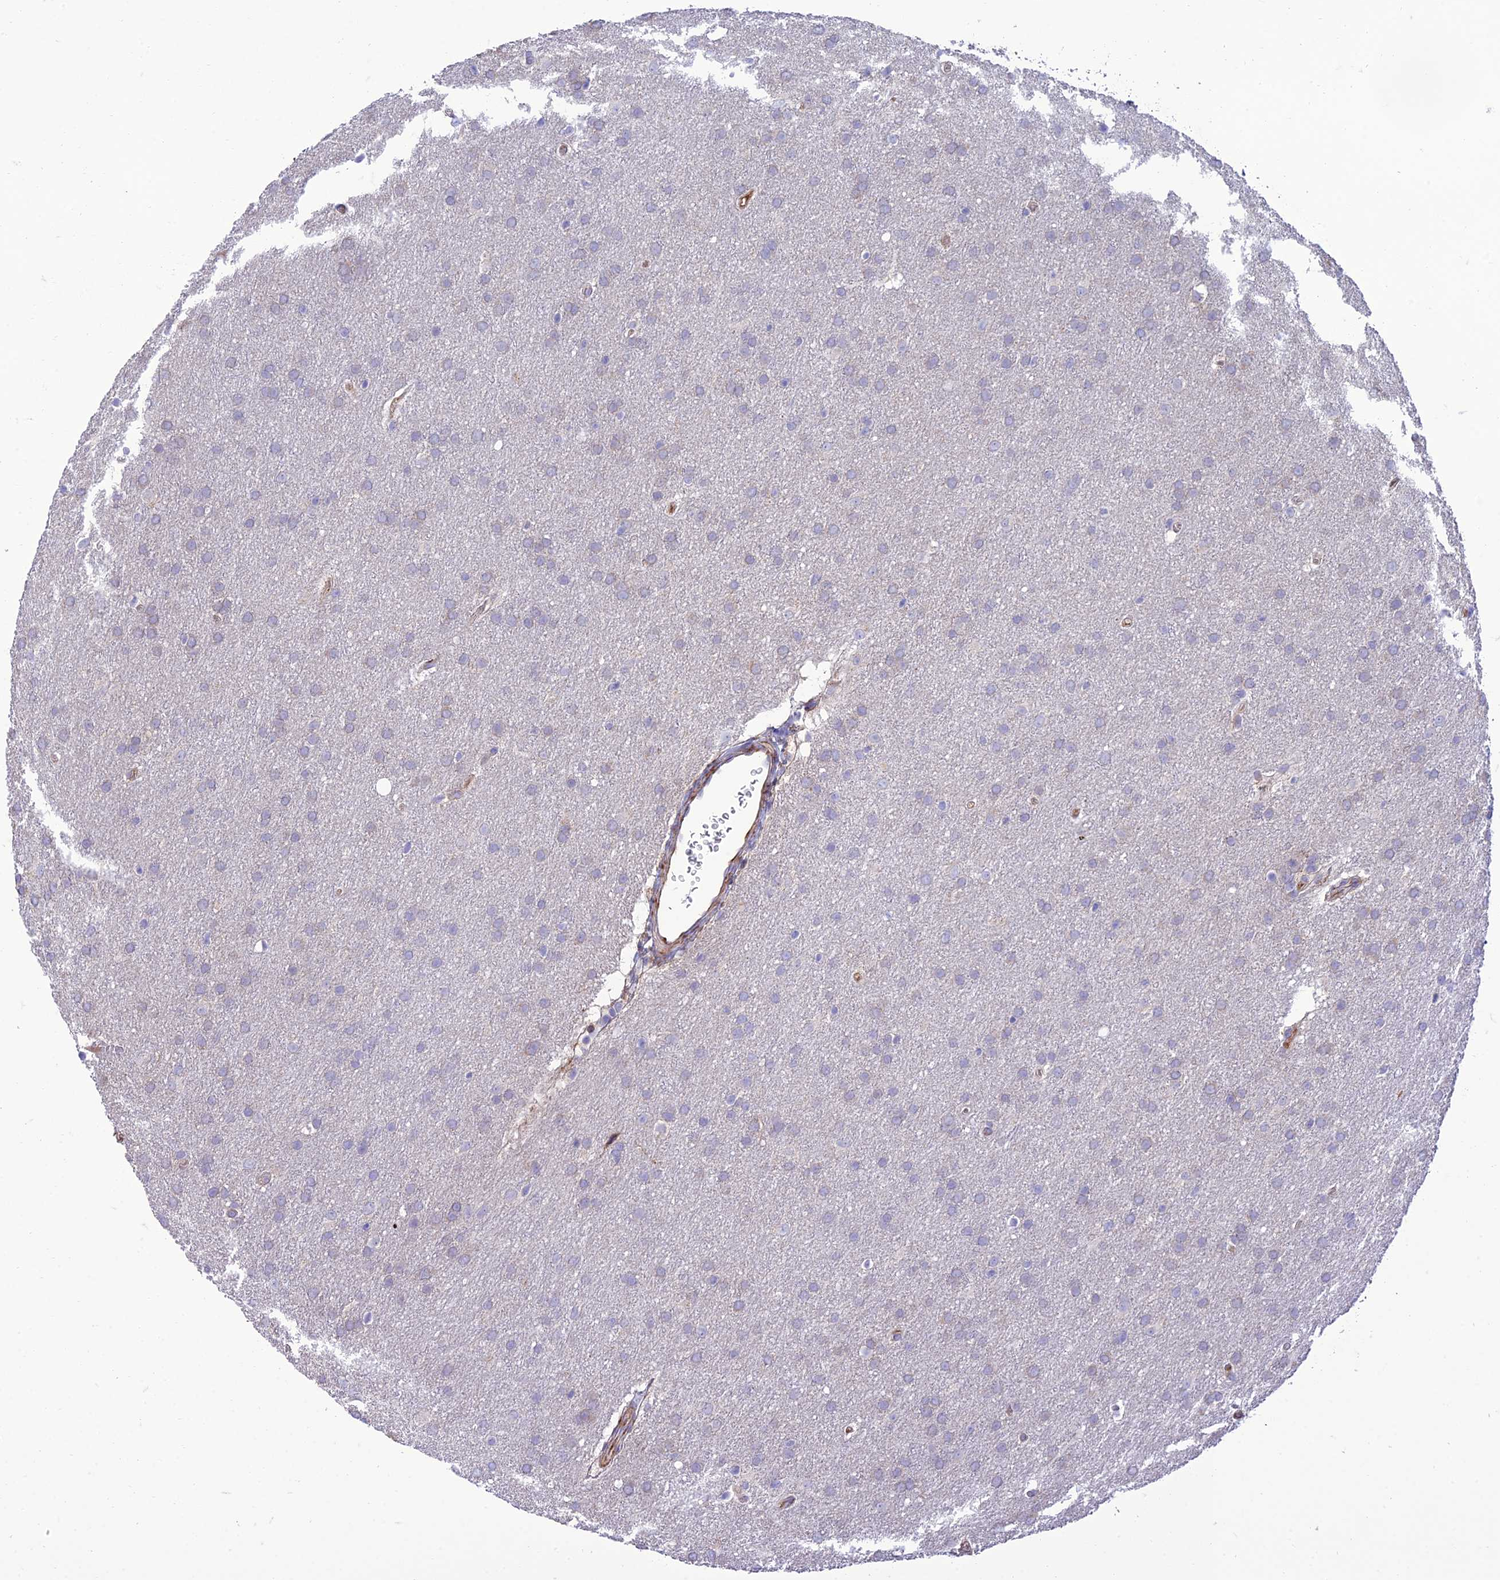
{"staining": {"intensity": "negative", "quantity": "none", "location": "none"}, "tissue": "glioma", "cell_type": "Tumor cells", "image_type": "cancer", "snomed": [{"axis": "morphology", "description": "Glioma, malignant, Low grade"}, {"axis": "topography", "description": "Brain"}], "caption": "This is an IHC micrograph of human glioma. There is no expression in tumor cells.", "gene": "SEL1L3", "patient": {"sex": "female", "age": 32}}